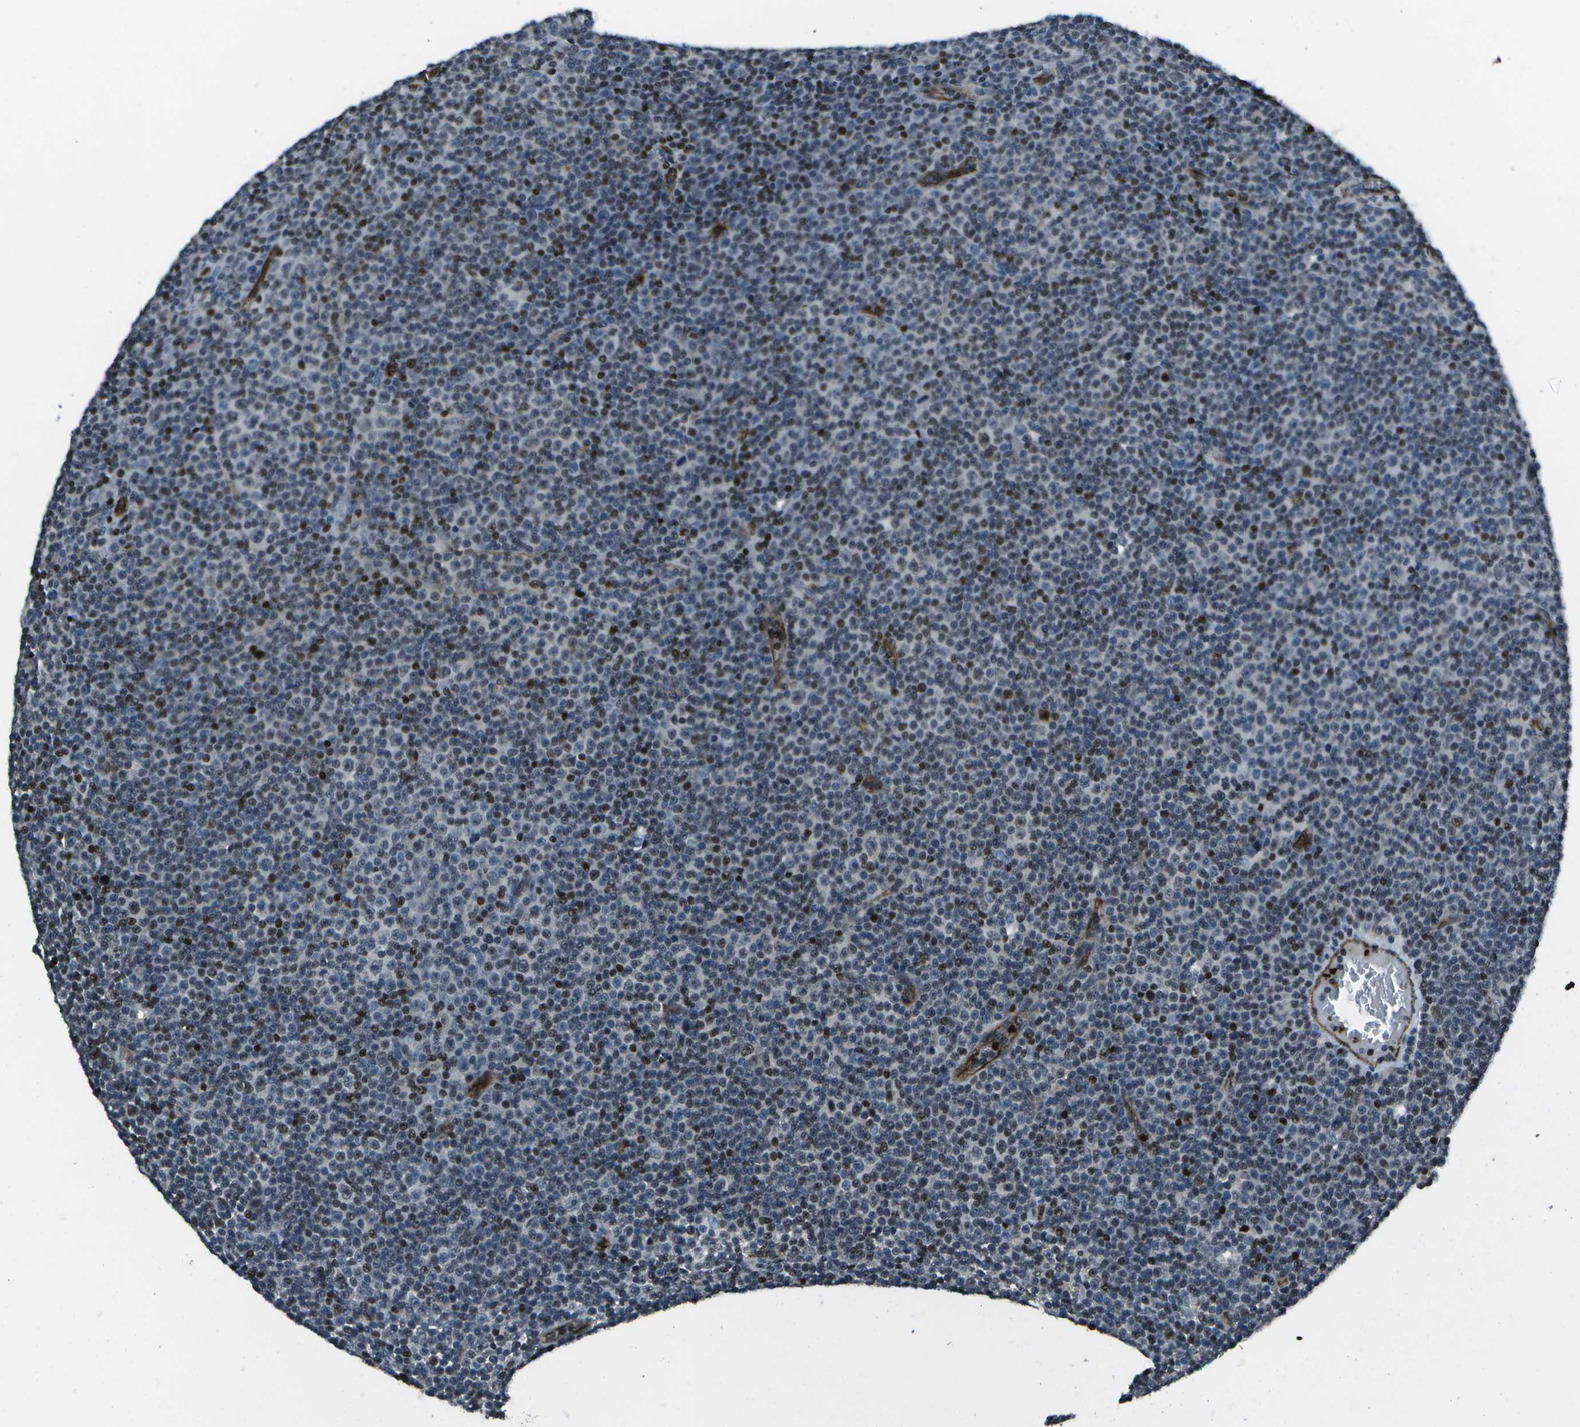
{"staining": {"intensity": "moderate", "quantity": "<25%", "location": "nuclear"}, "tissue": "lymphoma", "cell_type": "Tumor cells", "image_type": "cancer", "snomed": [{"axis": "morphology", "description": "Malignant lymphoma, non-Hodgkin's type, Low grade"}, {"axis": "topography", "description": "Lymph node"}], "caption": "Low-grade malignant lymphoma, non-Hodgkin's type stained with a protein marker shows moderate staining in tumor cells.", "gene": "PDLIM1", "patient": {"sex": "female", "age": 67}}